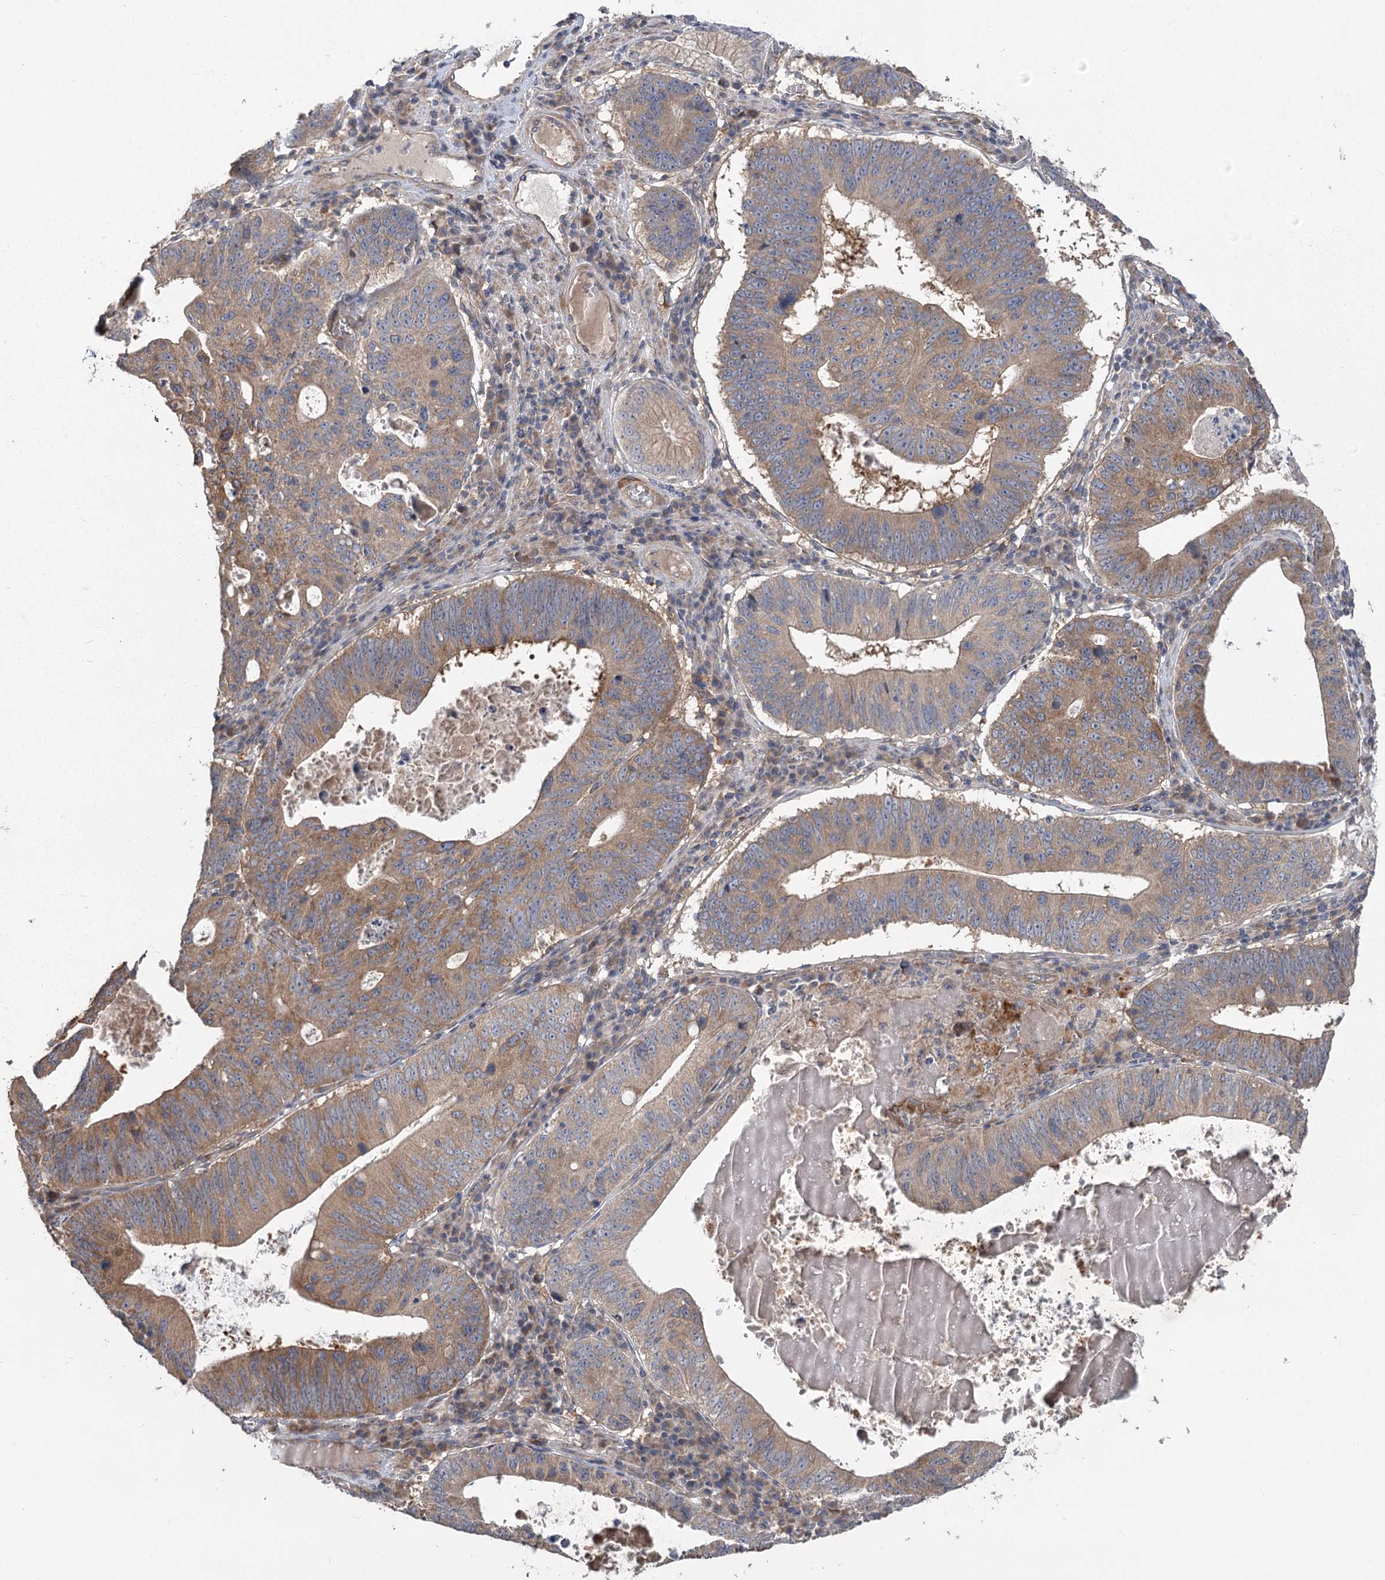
{"staining": {"intensity": "weak", "quantity": ">75%", "location": "cytoplasmic/membranous"}, "tissue": "stomach cancer", "cell_type": "Tumor cells", "image_type": "cancer", "snomed": [{"axis": "morphology", "description": "Adenocarcinoma, NOS"}, {"axis": "topography", "description": "Stomach"}], "caption": "Stomach adenocarcinoma stained for a protein shows weak cytoplasmic/membranous positivity in tumor cells.", "gene": "RIN2", "patient": {"sex": "male", "age": 59}}